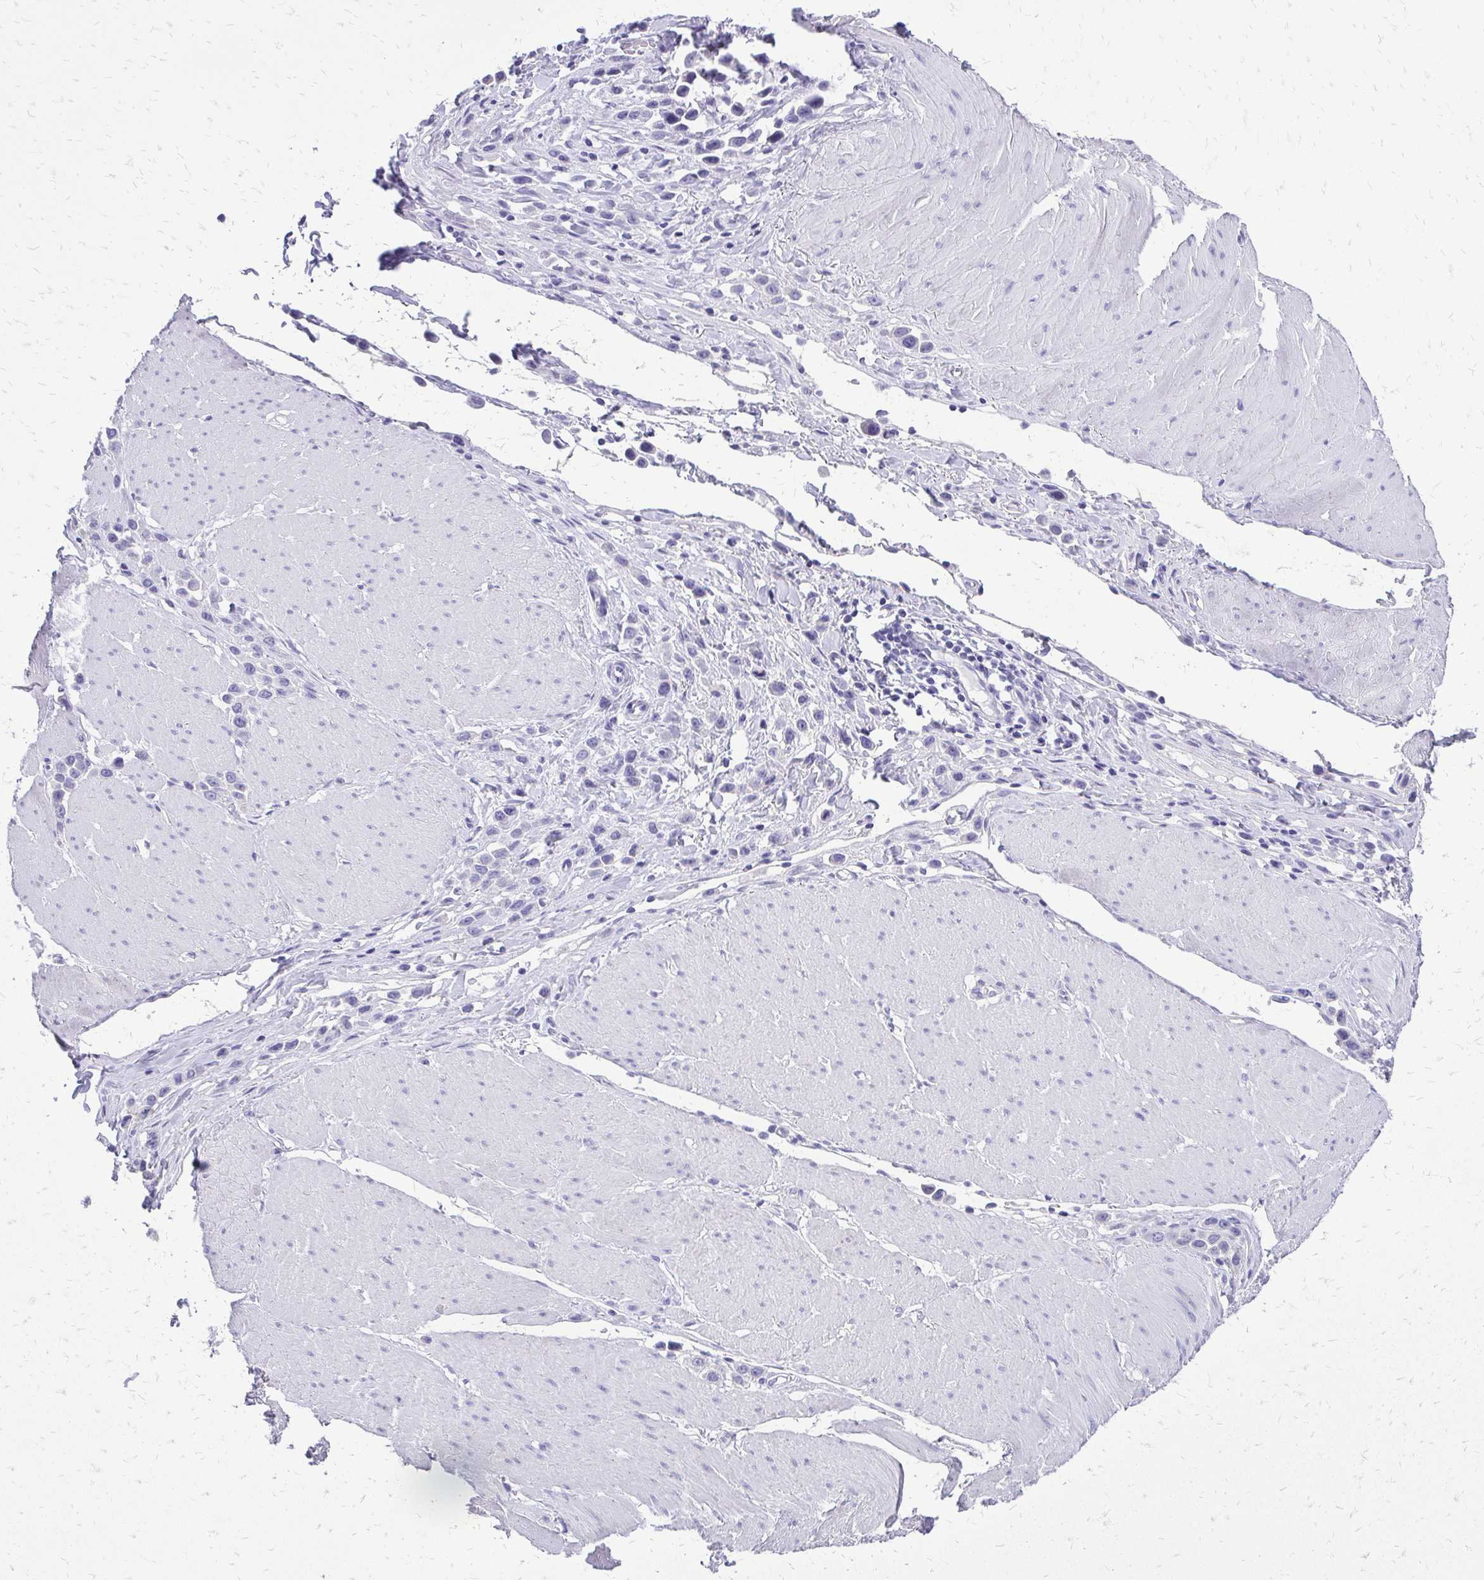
{"staining": {"intensity": "negative", "quantity": "none", "location": "none"}, "tissue": "stomach cancer", "cell_type": "Tumor cells", "image_type": "cancer", "snomed": [{"axis": "morphology", "description": "Adenocarcinoma, NOS"}, {"axis": "topography", "description": "Stomach"}], "caption": "Immunohistochemistry micrograph of human stomach adenocarcinoma stained for a protein (brown), which shows no staining in tumor cells.", "gene": "SLC32A1", "patient": {"sex": "male", "age": 47}}